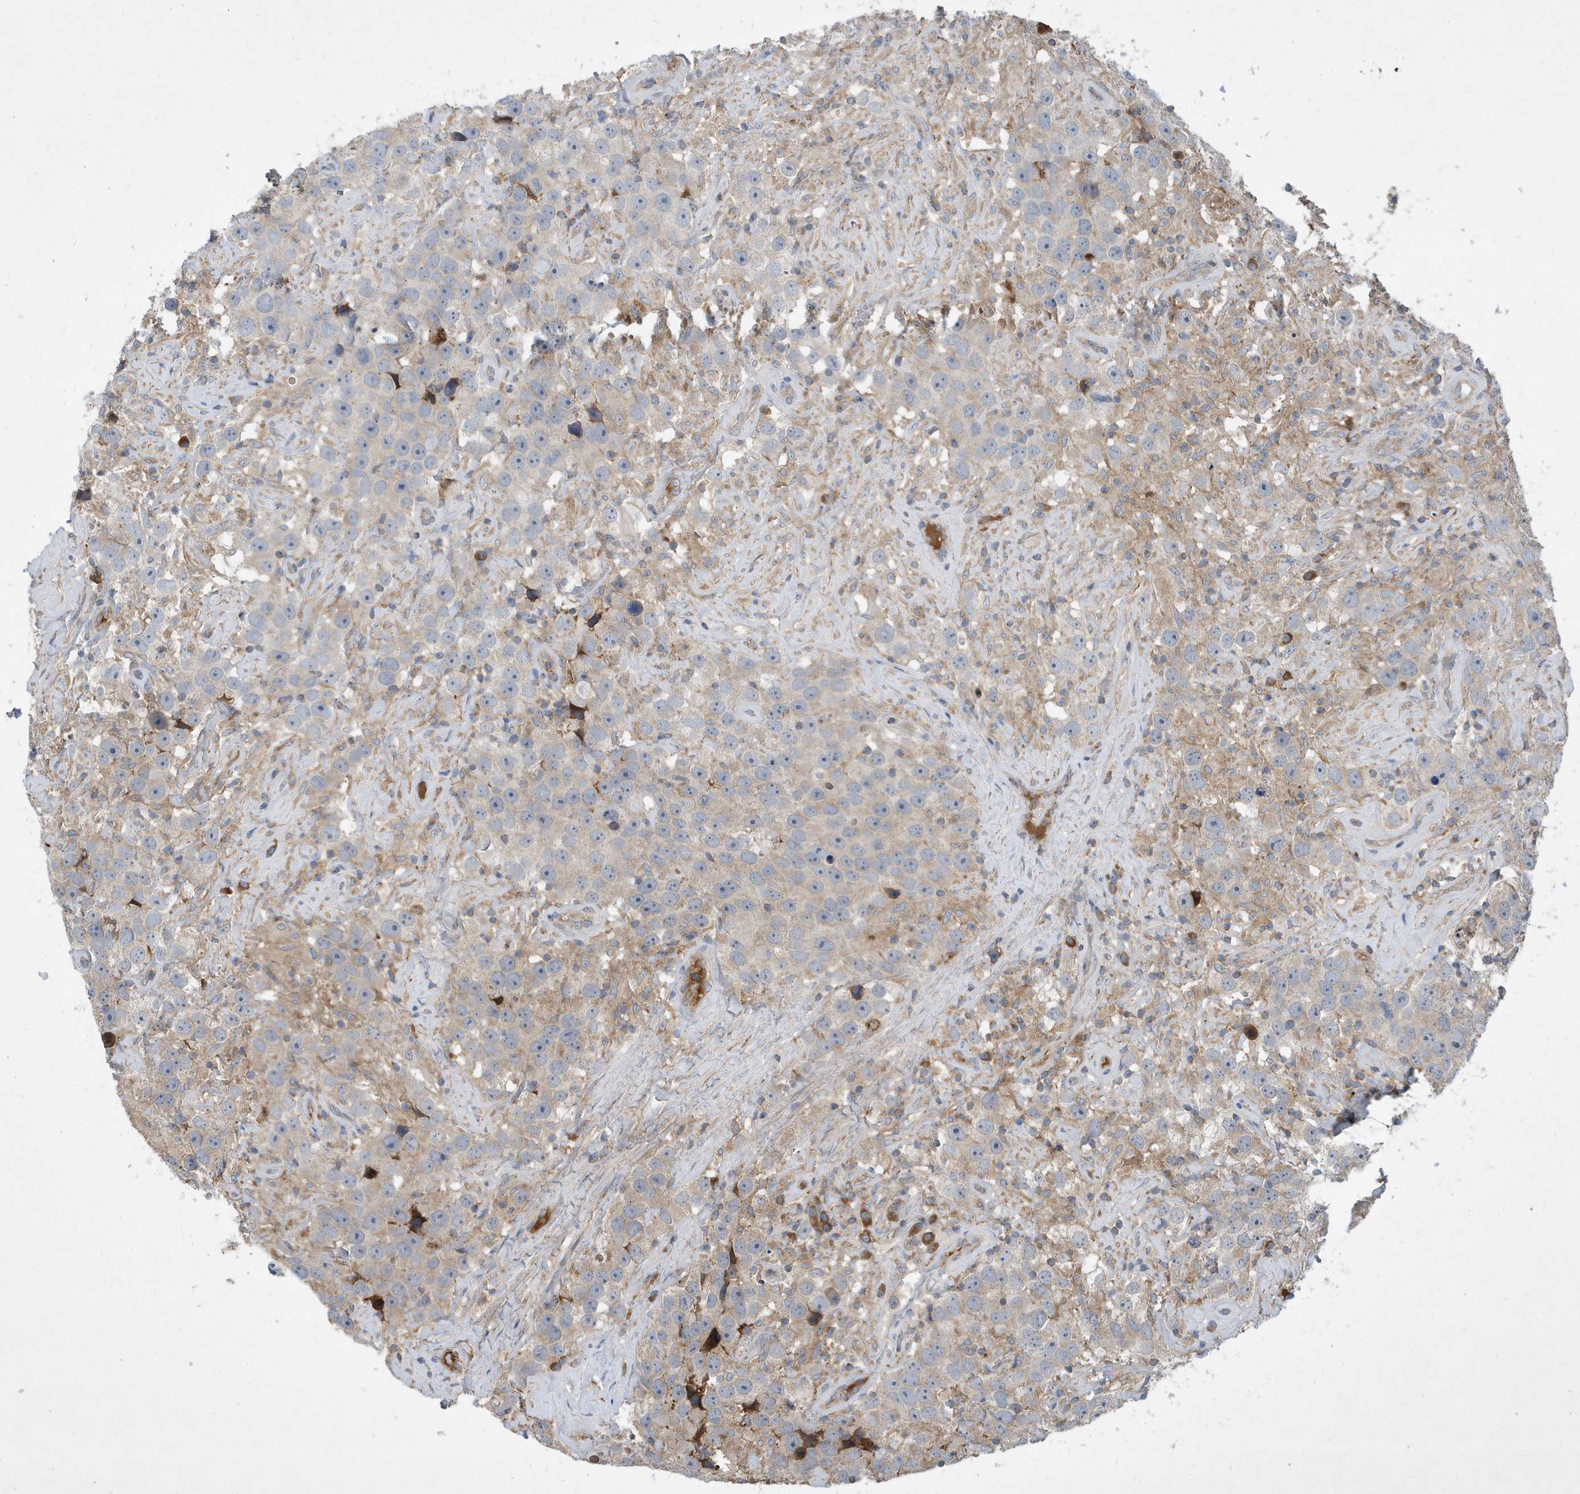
{"staining": {"intensity": "weak", "quantity": "25%-75%", "location": "cytoplasmic/membranous"}, "tissue": "testis cancer", "cell_type": "Tumor cells", "image_type": "cancer", "snomed": [{"axis": "morphology", "description": "Seminoma, NOS"}, {"axis": "topography", "description": "Testis"}], "caption": "Testis cancer (seminoma) stained with DAB immunohistochemistry (IHC) exhibits low levels of weak cytoplasmic/membranous positivity in approximately 25%-75% of tumor cells.", "gene": "STK19", "patient": {"sex": "male", "age": 49}}